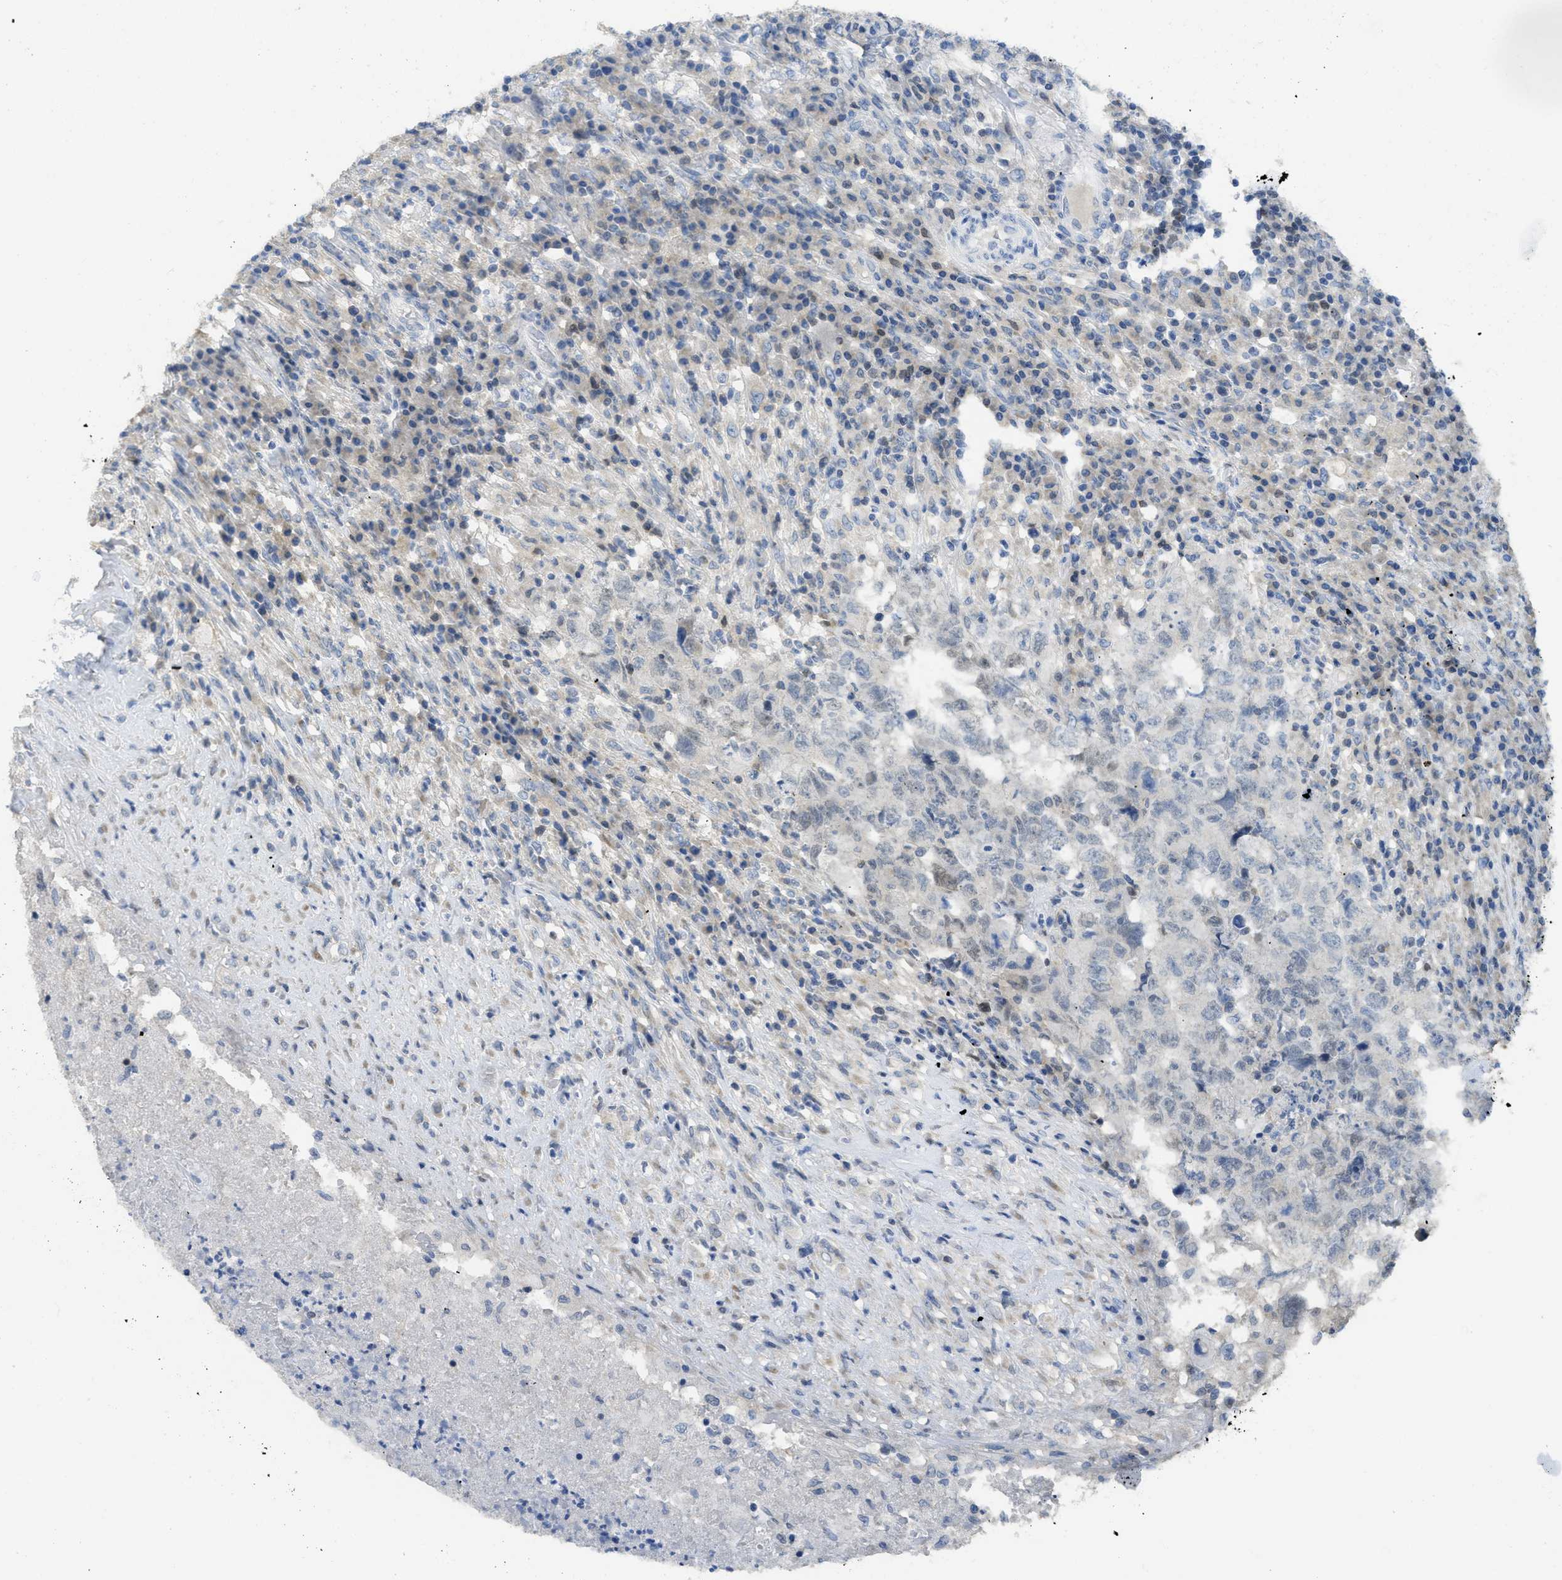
{"staining": {"intensity": "negative", "quantity": "none", "location": "none"}, "tissue": "testis cancer", "cell_type": "Tumor cells", "image_type": "cancer", "snomed": [{"axis": "morphology", "description": "Necrosis, NOS"}, {"axis": "morphology", "description": "Carcinoma, Embryonal, NOS"}, {"axis": "topography", "description": "Testis"}], "caption": "There is no significant positivity in tumor cells of testis cancer (embryonal carcinoma).", "gene": "SFXN2", "patient": {"sex": "male", "age": 19}}